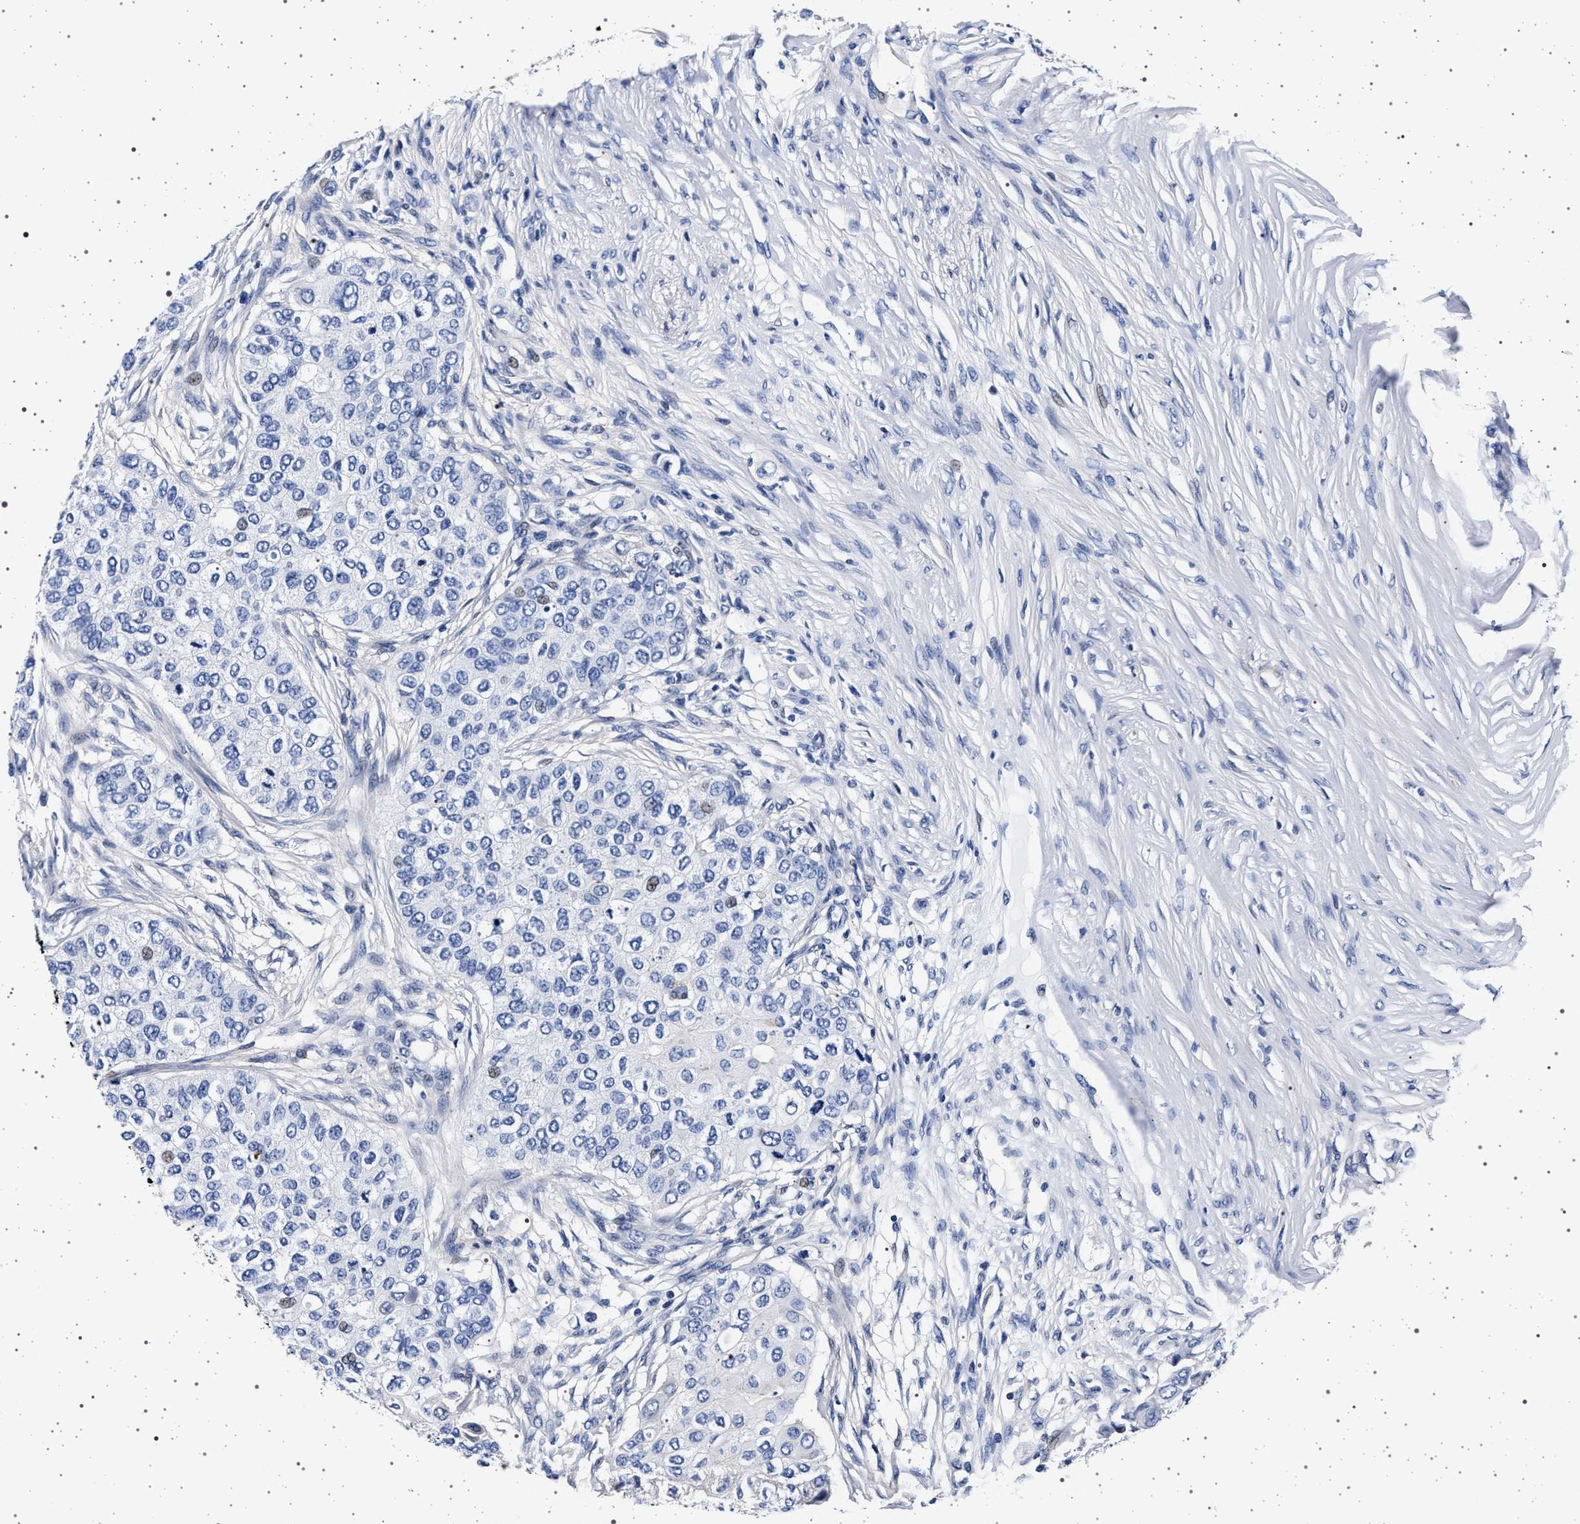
{"staining": {"intensity": "negative", "quantity": "none", "location": "none"}, "tissue": "breast cancer", "cell_type": "Tumor cells", "image_type": "cancer", "snomed": [{"axis": "morphology", "description": "Normal tissue, NOS"}, {"axis": "morphology", "description": "Duct carcinoma"}, {"axis": "topography", "description": "Breast"}], "caption": "Tumor cells are negative for protein expression in human breast infiltrating ductal carcinoma.", "gene": "SLC9A1", "patient": {"sex": "female", "age": 49}}